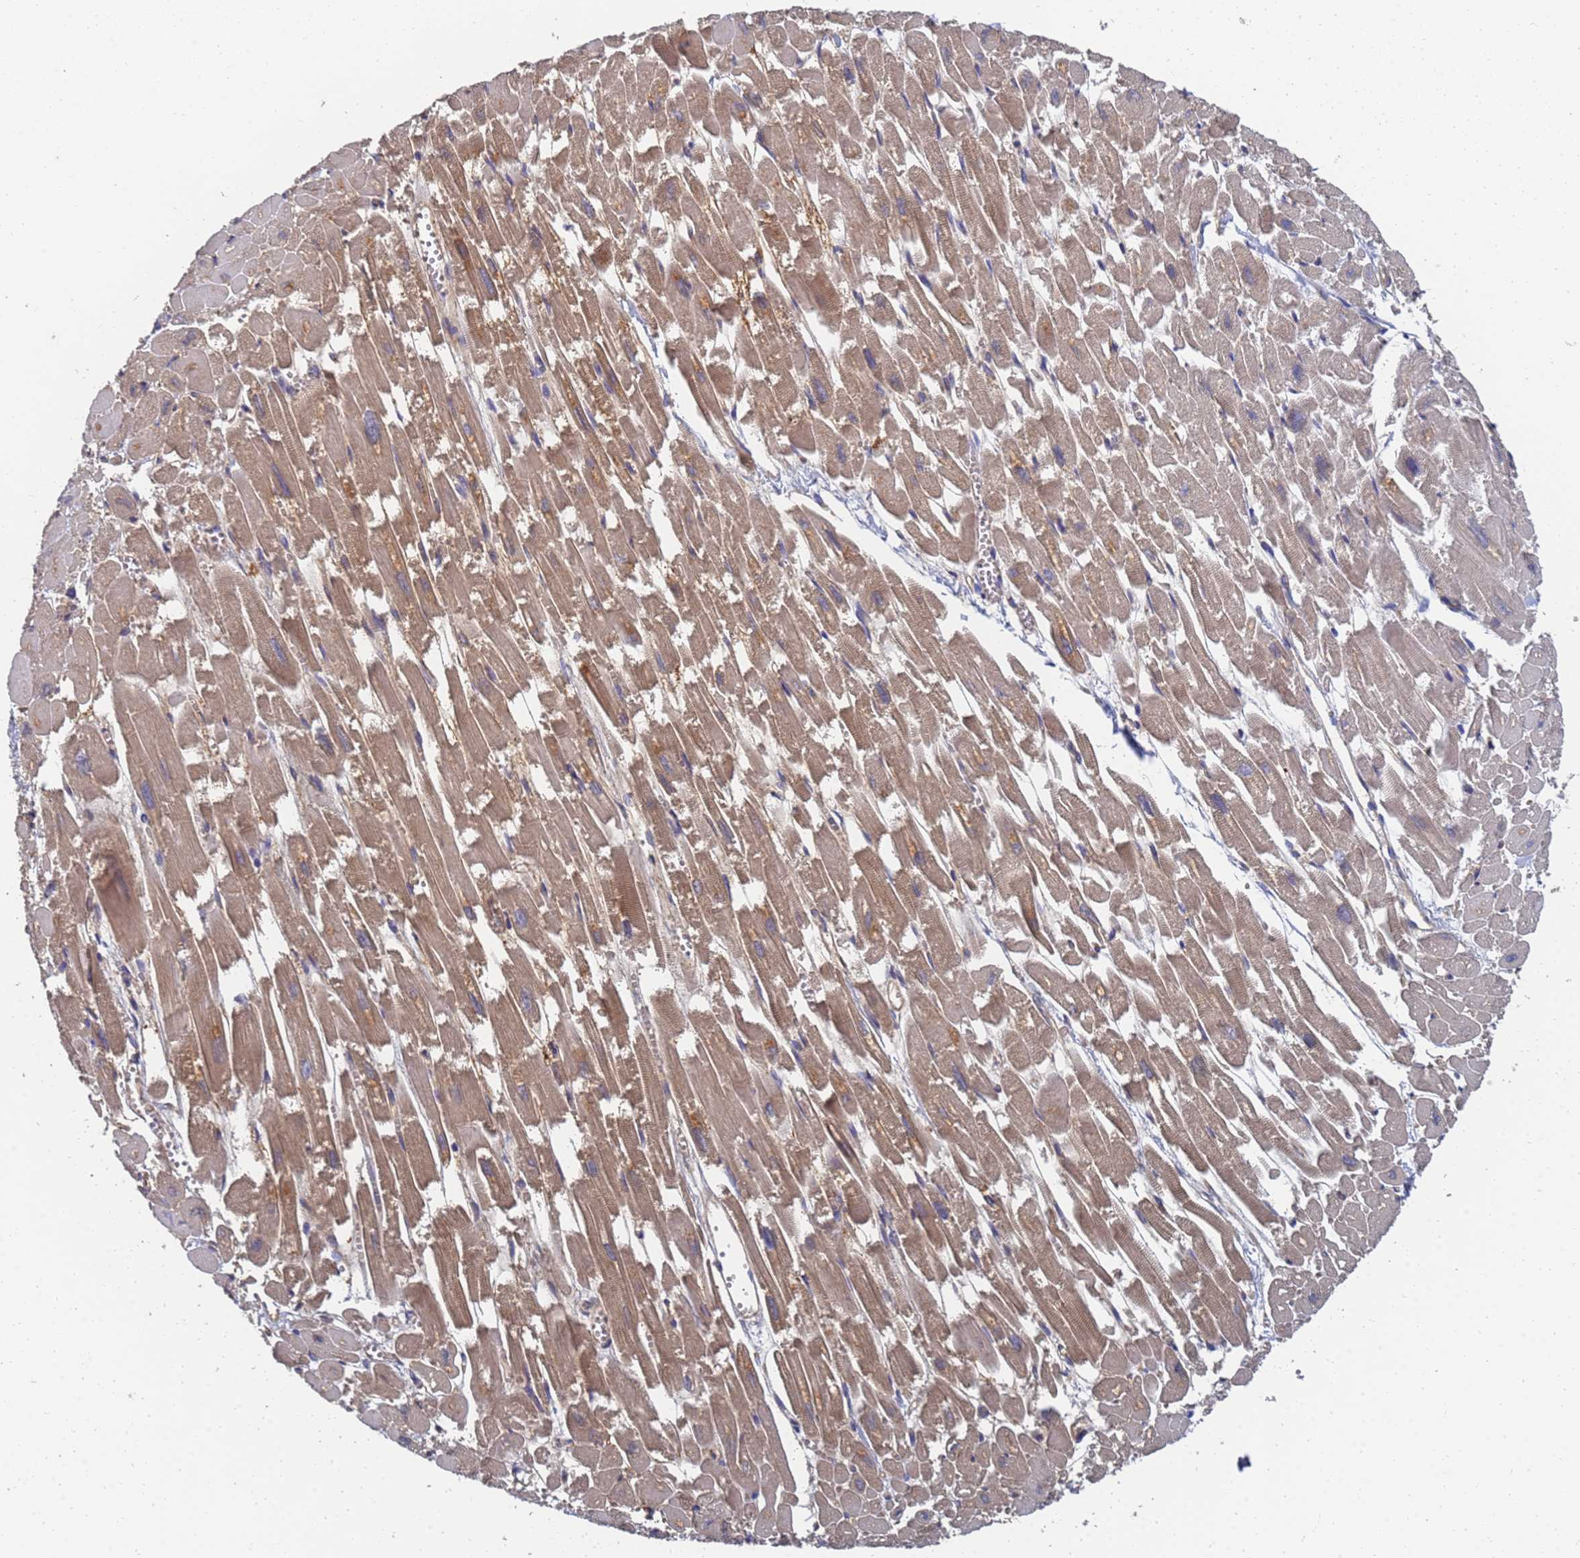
{"staining": {"intensity": "moderate", "quantity": "25%-75%", "location": "cytoplasmic/membranous"}, "tissue": "heart muscle", "cell_type": "Cardiomyocytes", "image_type": "normal", "snomed": [{"axis": "morphology", "description": "Normal tissue, NOS"}, {"axis": "topography", "description": "Heart"}], "caption": "The immunohistochemical stain highlights moderate cytoplasmic/membranous expression in cardiomyocytes of benign heart muscle. Nuclei are stained in blue.", "gene": "LBX2", "patient": {"sex": "male", "age": 54}}